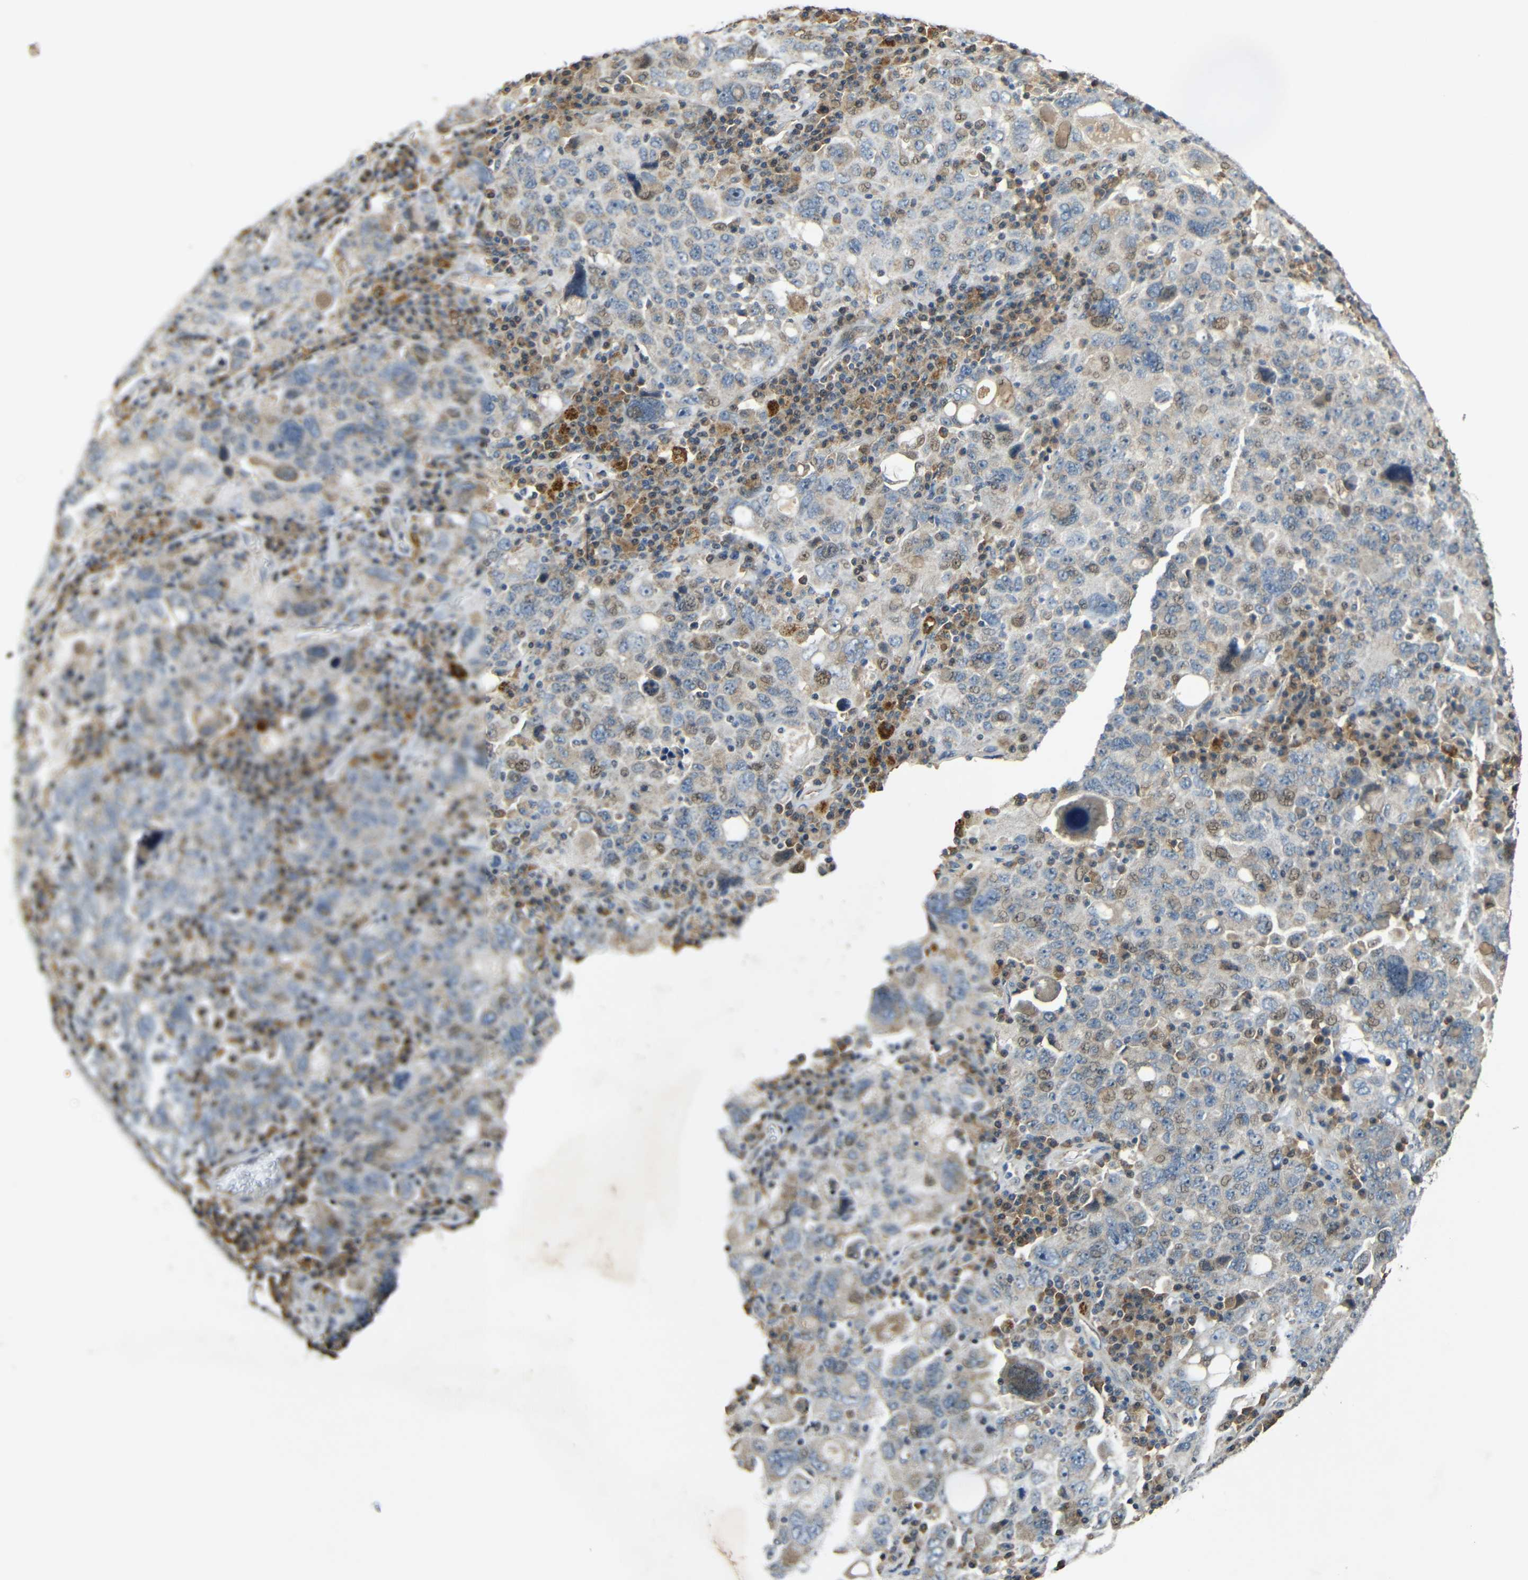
{"staining": {"intensity": "weak", "quantity": "25%-75%", "location": "cytoplasmic/membranous,nuclear"}, "tissue": "ovarian cancer", "cell_type": "Tumor cells", "image_type": "cancer", "snomed": [{"axis": "morphology", "description": "Carcinoma, endometroid"}, {"axis": "topography", "description": "Ovary"}], "caption": "Ovarian endometroid carcinoma stained for a protein (brown) shows weak cytoplasmic/membranous and nuclear positive positivity in approximately 25%-75% of tumor cells.", "gene": "KAZALD1", "patient": {"sex": "female", "age": 62}}